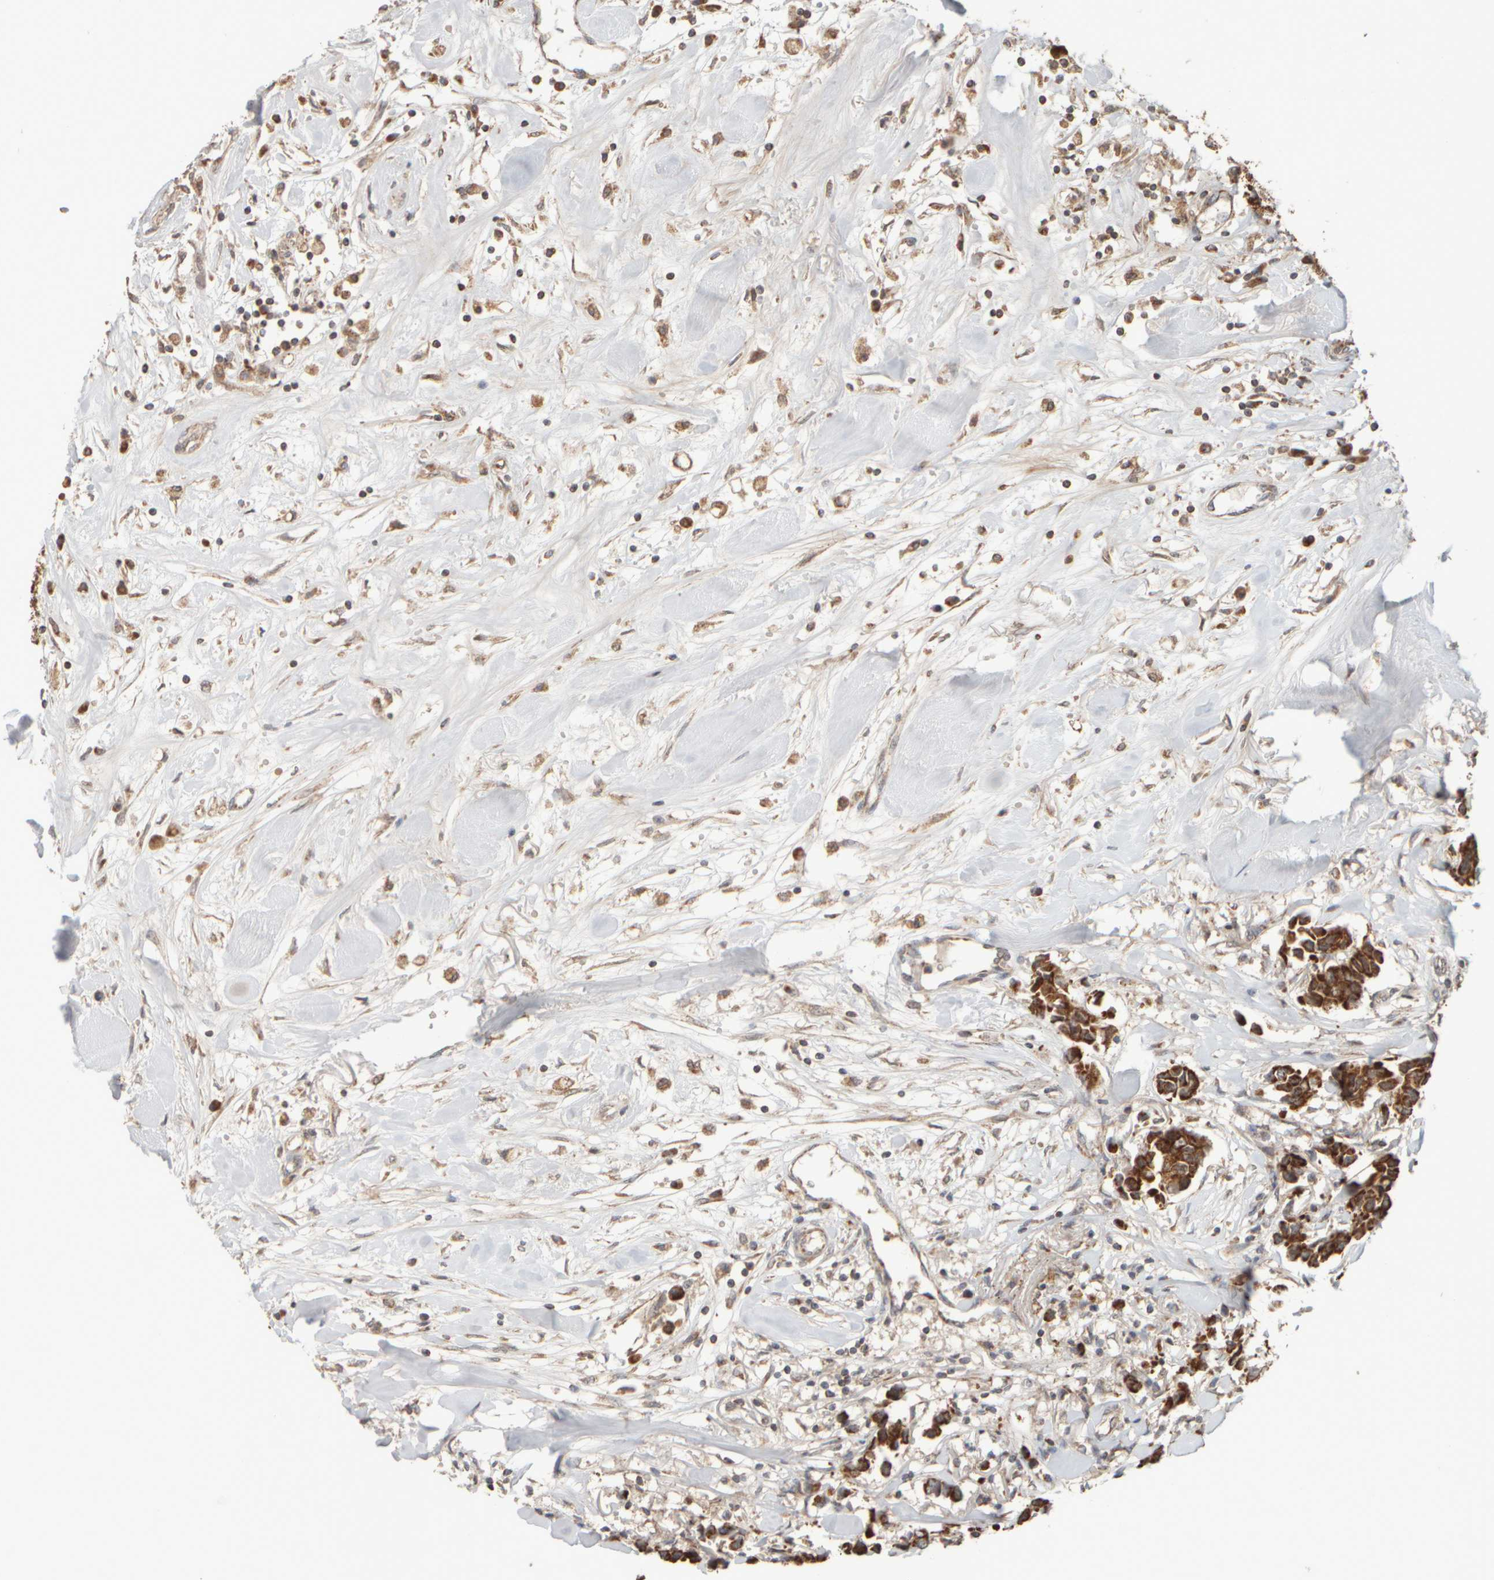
{"staining": {"intensity": "strong", "quantity": ">75%", "location": "cytoplasmic/membranous"}, "tissue": "breast cancer", "cell_type": "Tumor cells", "image_type": "cancer", "snomed": [{"axis": "morphology", "description": "Duct carcinoma"}, {"axis": "topography", "description": "Breast"}], "caption": "DAB immunohistochemical staining of breast cancer (invasive ductal carcinoma) shows strong cytoplasmic/membranous protein positivity in about >75% of tumor cells. (DAB = brown stain, brightfield microscopy at high magnification).", "gene": "EIF2B3", "patient": {"sex": "female", "age": 80}}